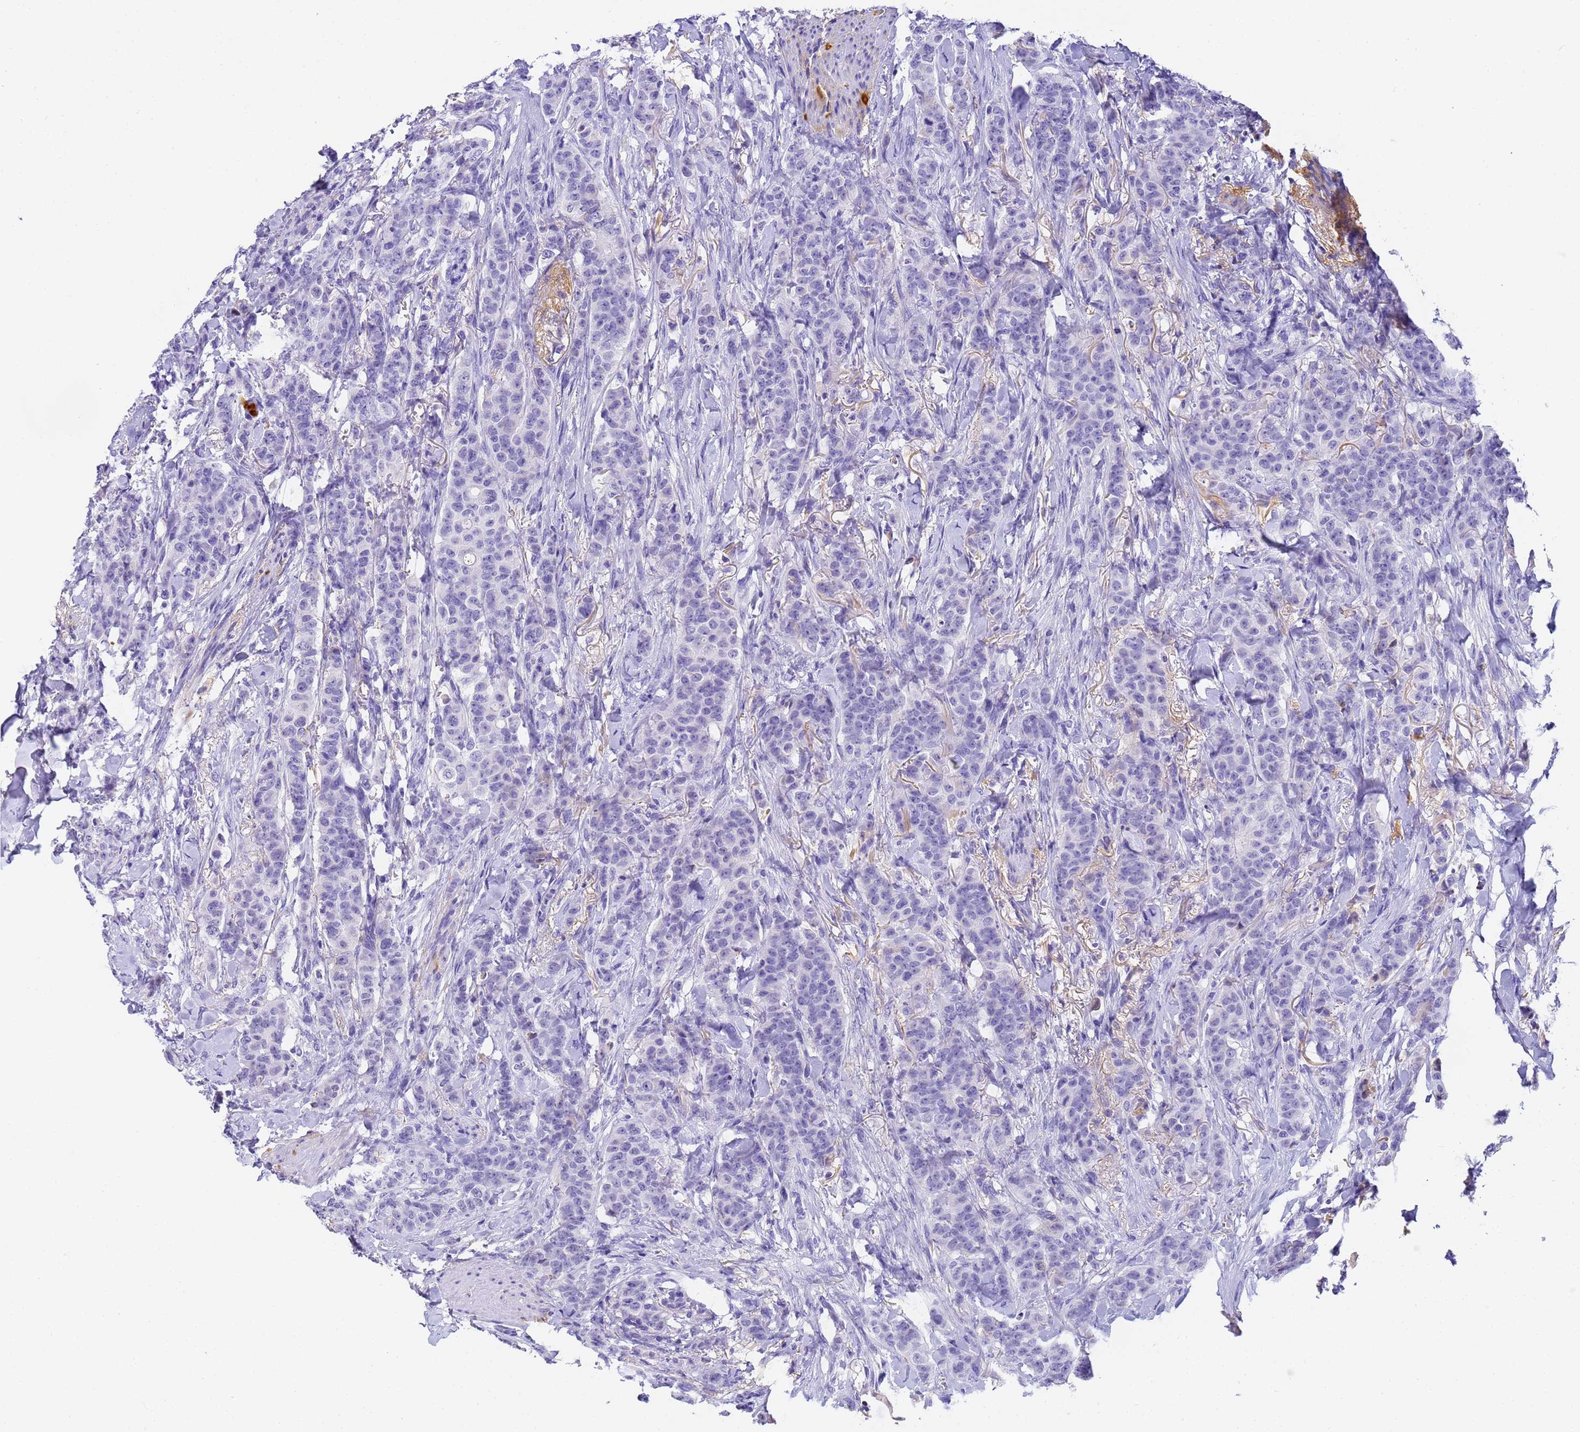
{"staining": {"intensity": "negative", "quantity": "none", "location": "none"}, "tissue": "breast cancer", "cell_type": "Tumor cells", "image_type": "cancer", "snomed": [{"axis": "morphology", "description": "Duct carcinoma"}, {"axis": "topography", "description": "Breast"}], "caption": "Immunohistochemistry micrograph of human breast cancer (infiltrating ductal carcinoma) stained for a protein (brown), which demonstrates no positivity in tumor cells. The staining is performed using DAB brown chromogen with nuclei counter-stained in using hematoxylin.", "gene": "CFHR2", "patient": {"sex": "female", "age": 40}}